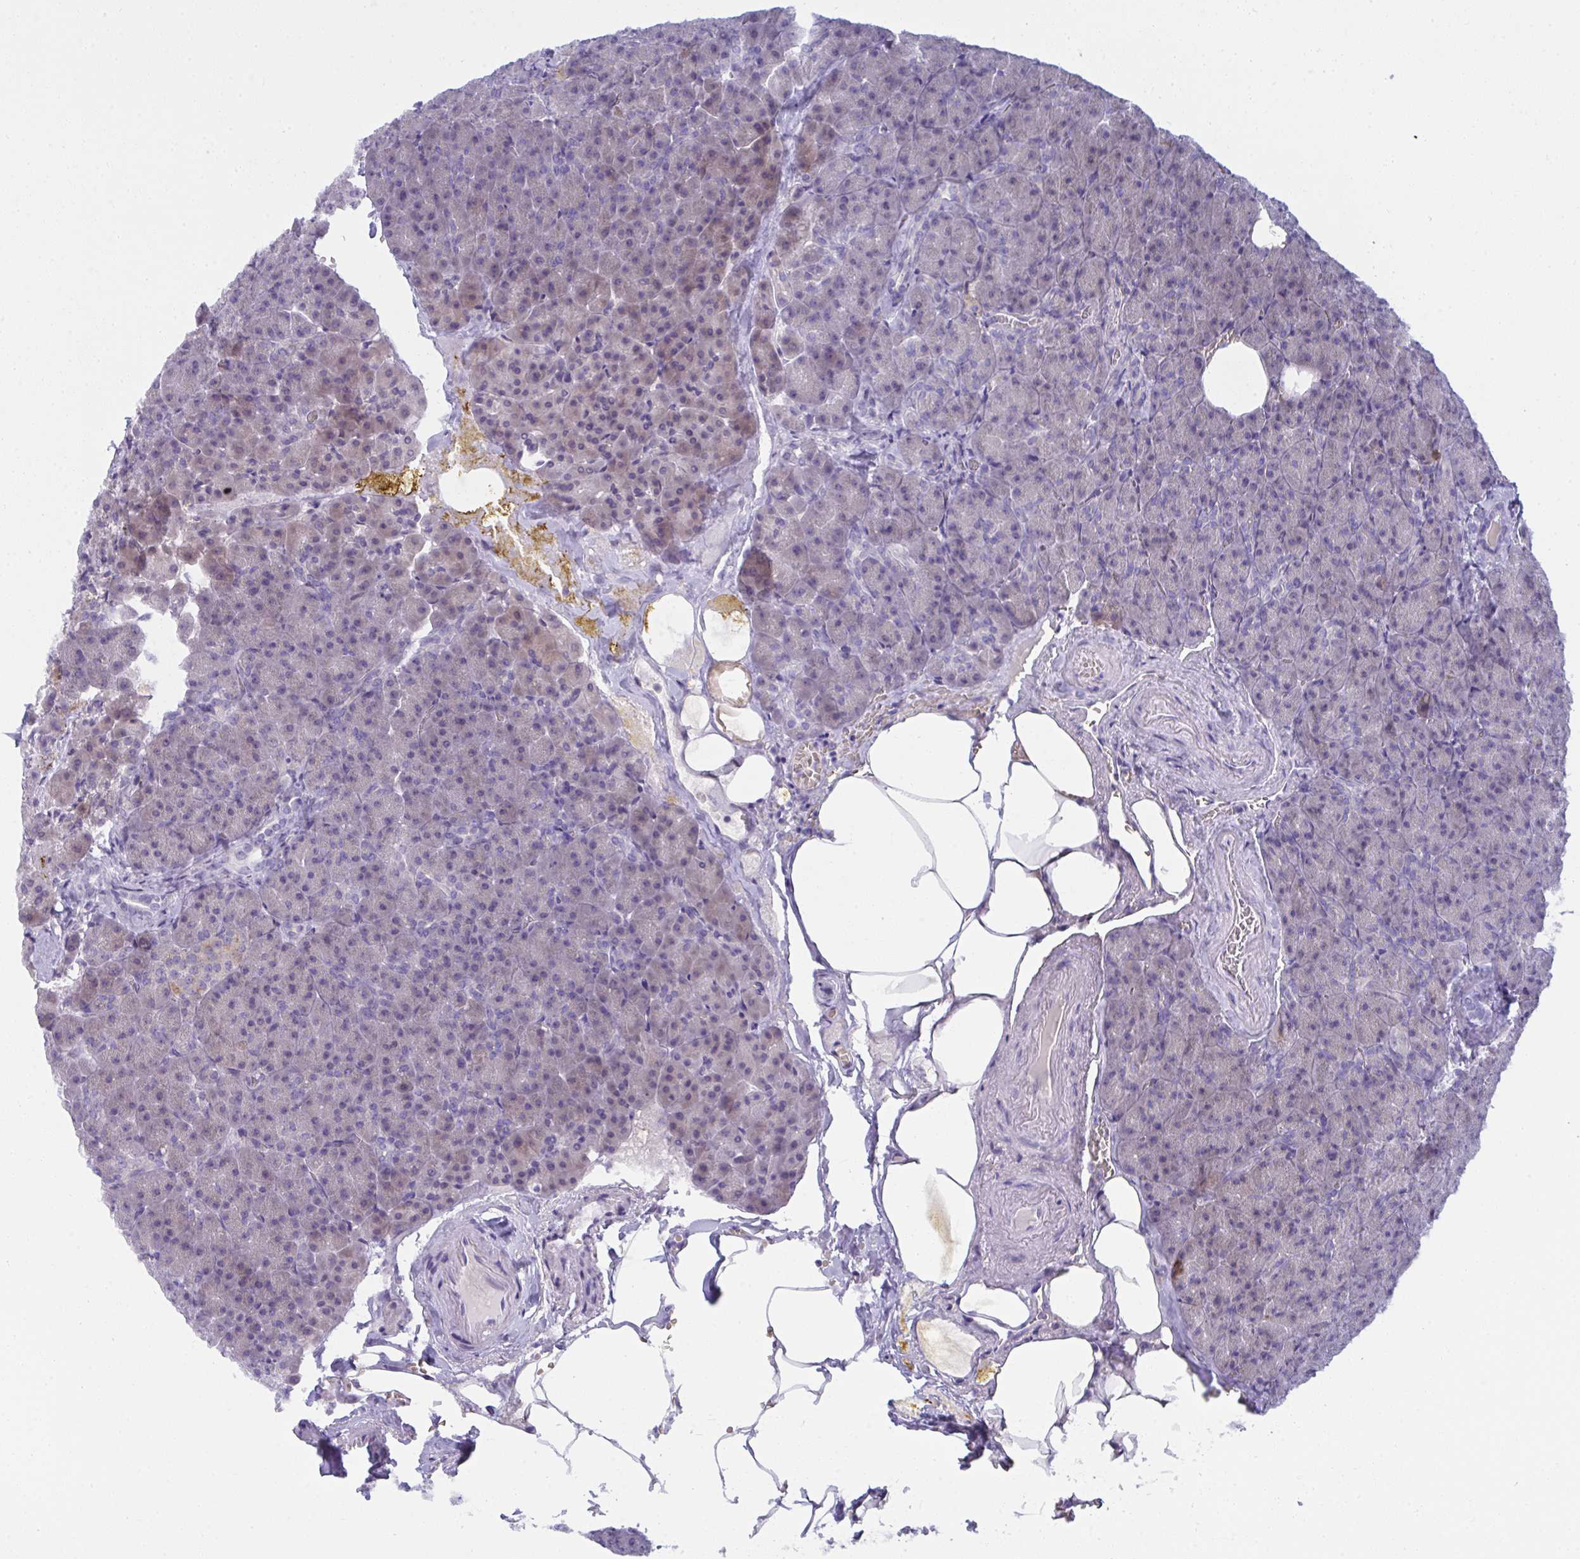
{"staining": {"intensity": "weak", "quantity": "<25%", "location": "cytoplasmic/membranous"}, "tissue": "pancreas", "cell_type": "Exocrine glandular cells", "image_type": "normal", "snomed": [{"axis": "morphology", "description": "Normal tissue, NOS"}, {"axis": "topography", "description": "Pancreas"}], "caption": "Immunohistochemistry of benign human pancreas reveals no expression in exocrine glandular cells.", "gene": "RANBP2", "patient": {"sex": "female", "age": 74}}